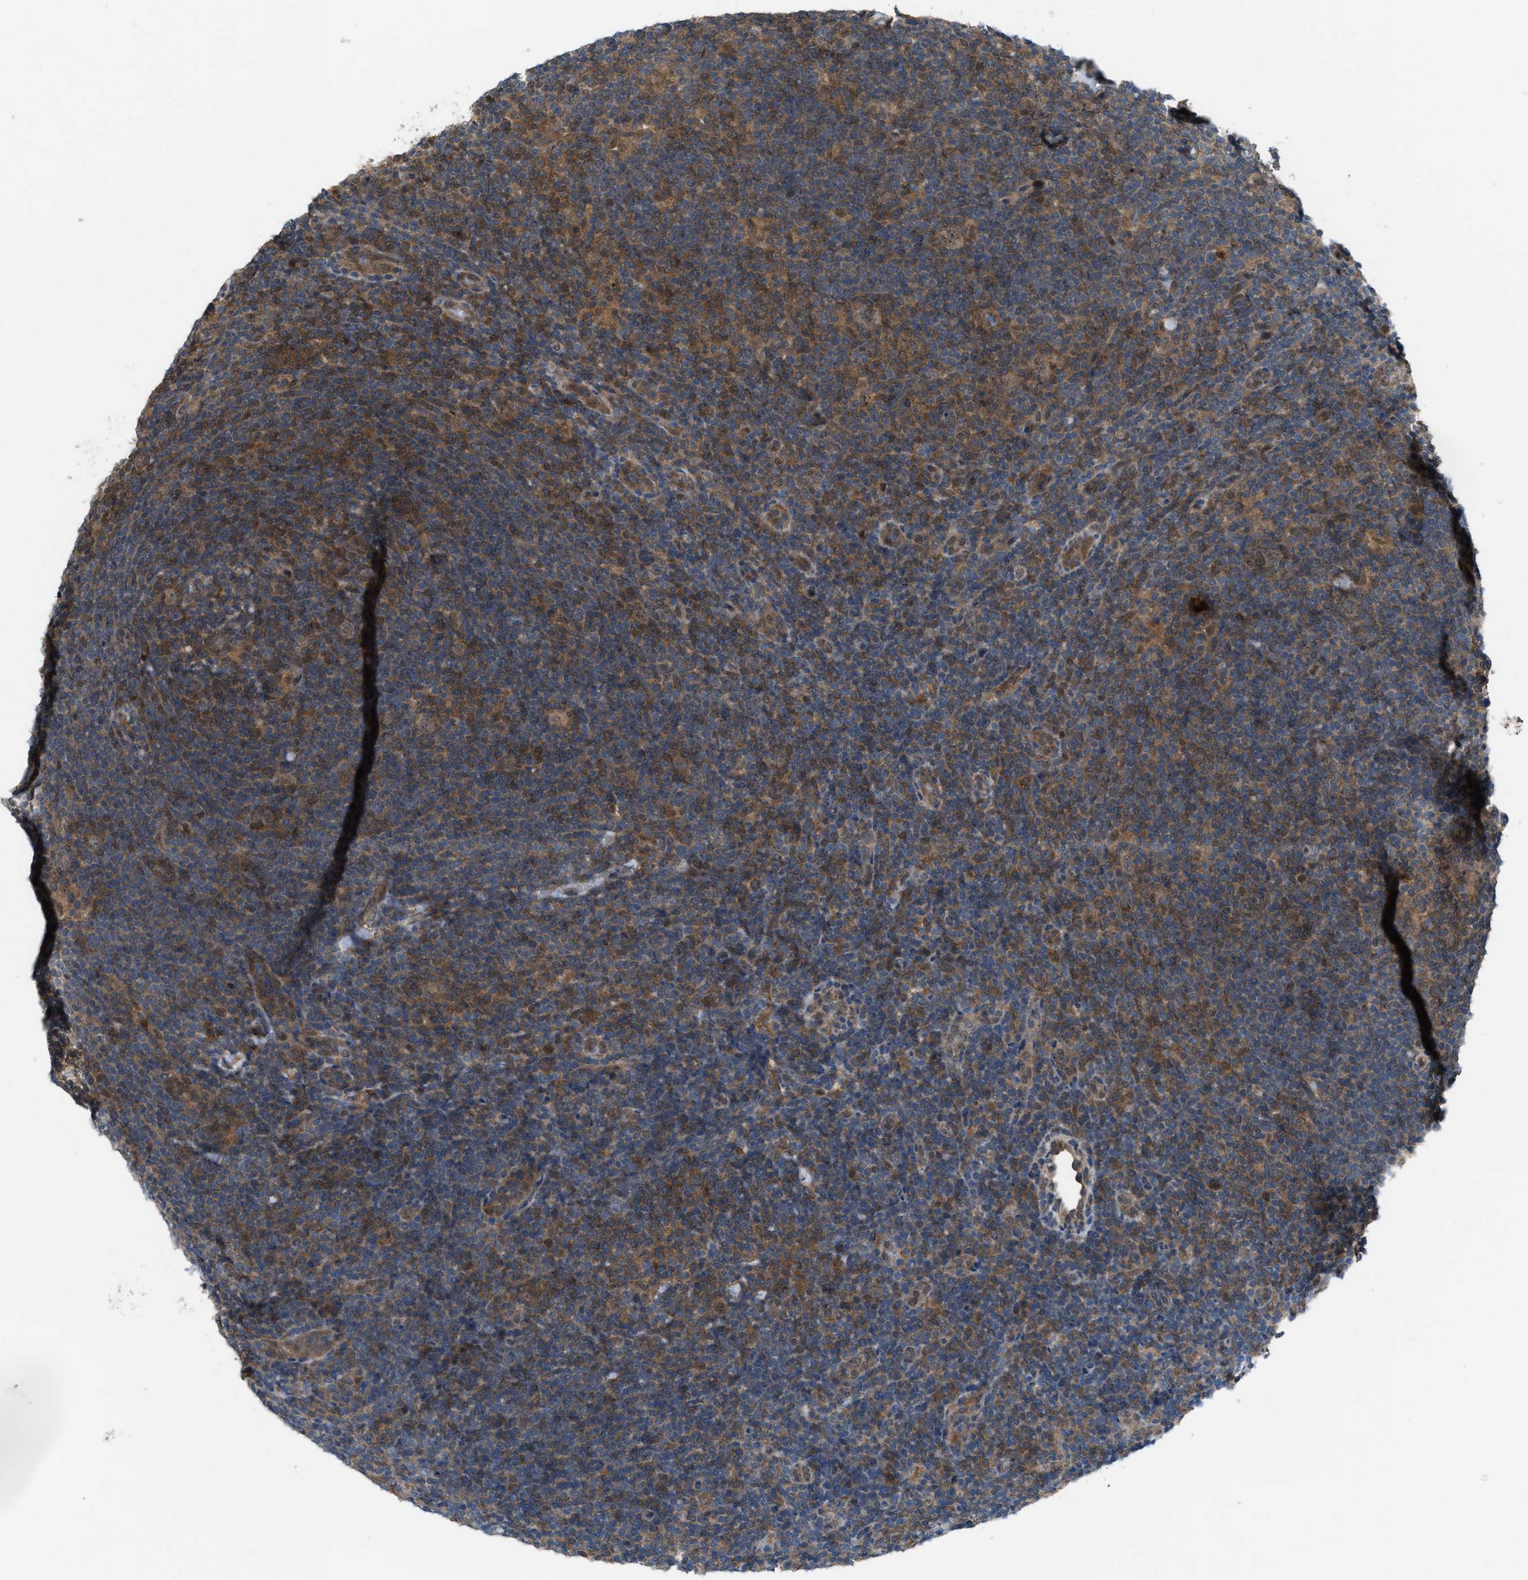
{"staining": {"intensity": "weak", "quantity": ">75%", "location": "cytoplasmic/membranous"}, "tissue": "lymphoma", "cell_type": "Tumor cells", "image_type": "cancer", "snomed": [{"axis": "morphology", "description": "Hodgkin's disease, NOS"}, {"axis": "topography", "description": "Lymph node"}], "caption": "Immunohistochemistry of lymphoma reveals low levels of weak cytoplasmic/membranous positivity in approximately >75% of tumor cells.", "gene": "PLAA", "patient": {"sex": "female", "age": 57}}